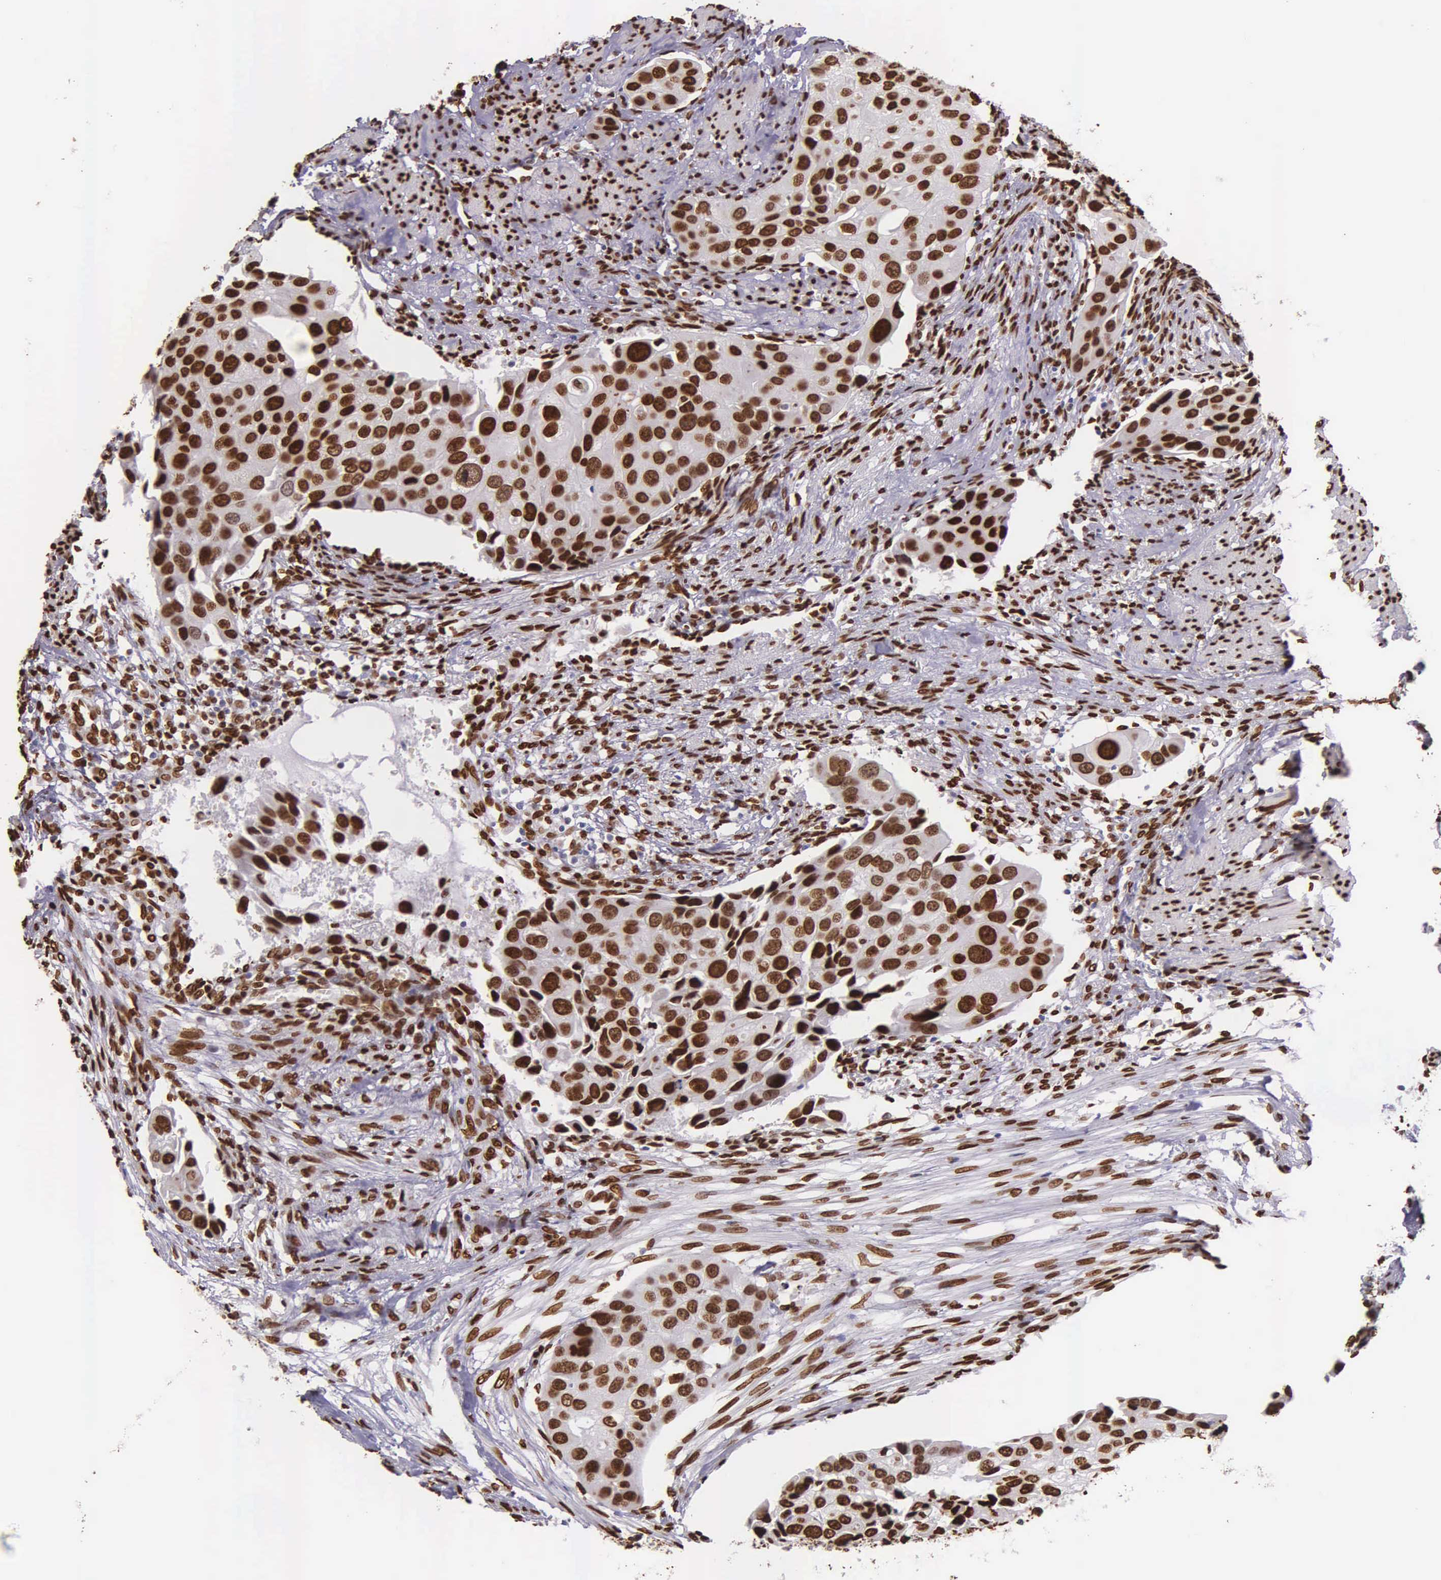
{"staining": {"intensity": "strong", "quantity": ">75%", "location": "nuclear"}, "tissue": "urothelial cancer", "cell_type": "Tumor cells", "image_type": "cancer", "snomed": [{"axis": "morphology", "description": "Urothelial carcinoma, High grade"}, {"axis": "topography", "description": "Urinary bladder"}], "caption": "Immunohistochemistry (DAB (3,3'-diaminobenzidine)) staining of urothelial cancer exhibits strong nuclear protein positivity in approximately >75% of tumor cells. (Stains: DAB in brown, nuclei in blue, Microscopy: brightfield microscopy at high magnification).", "gene": "H1-0", "patient": {"sex": "male", "age": 55}}